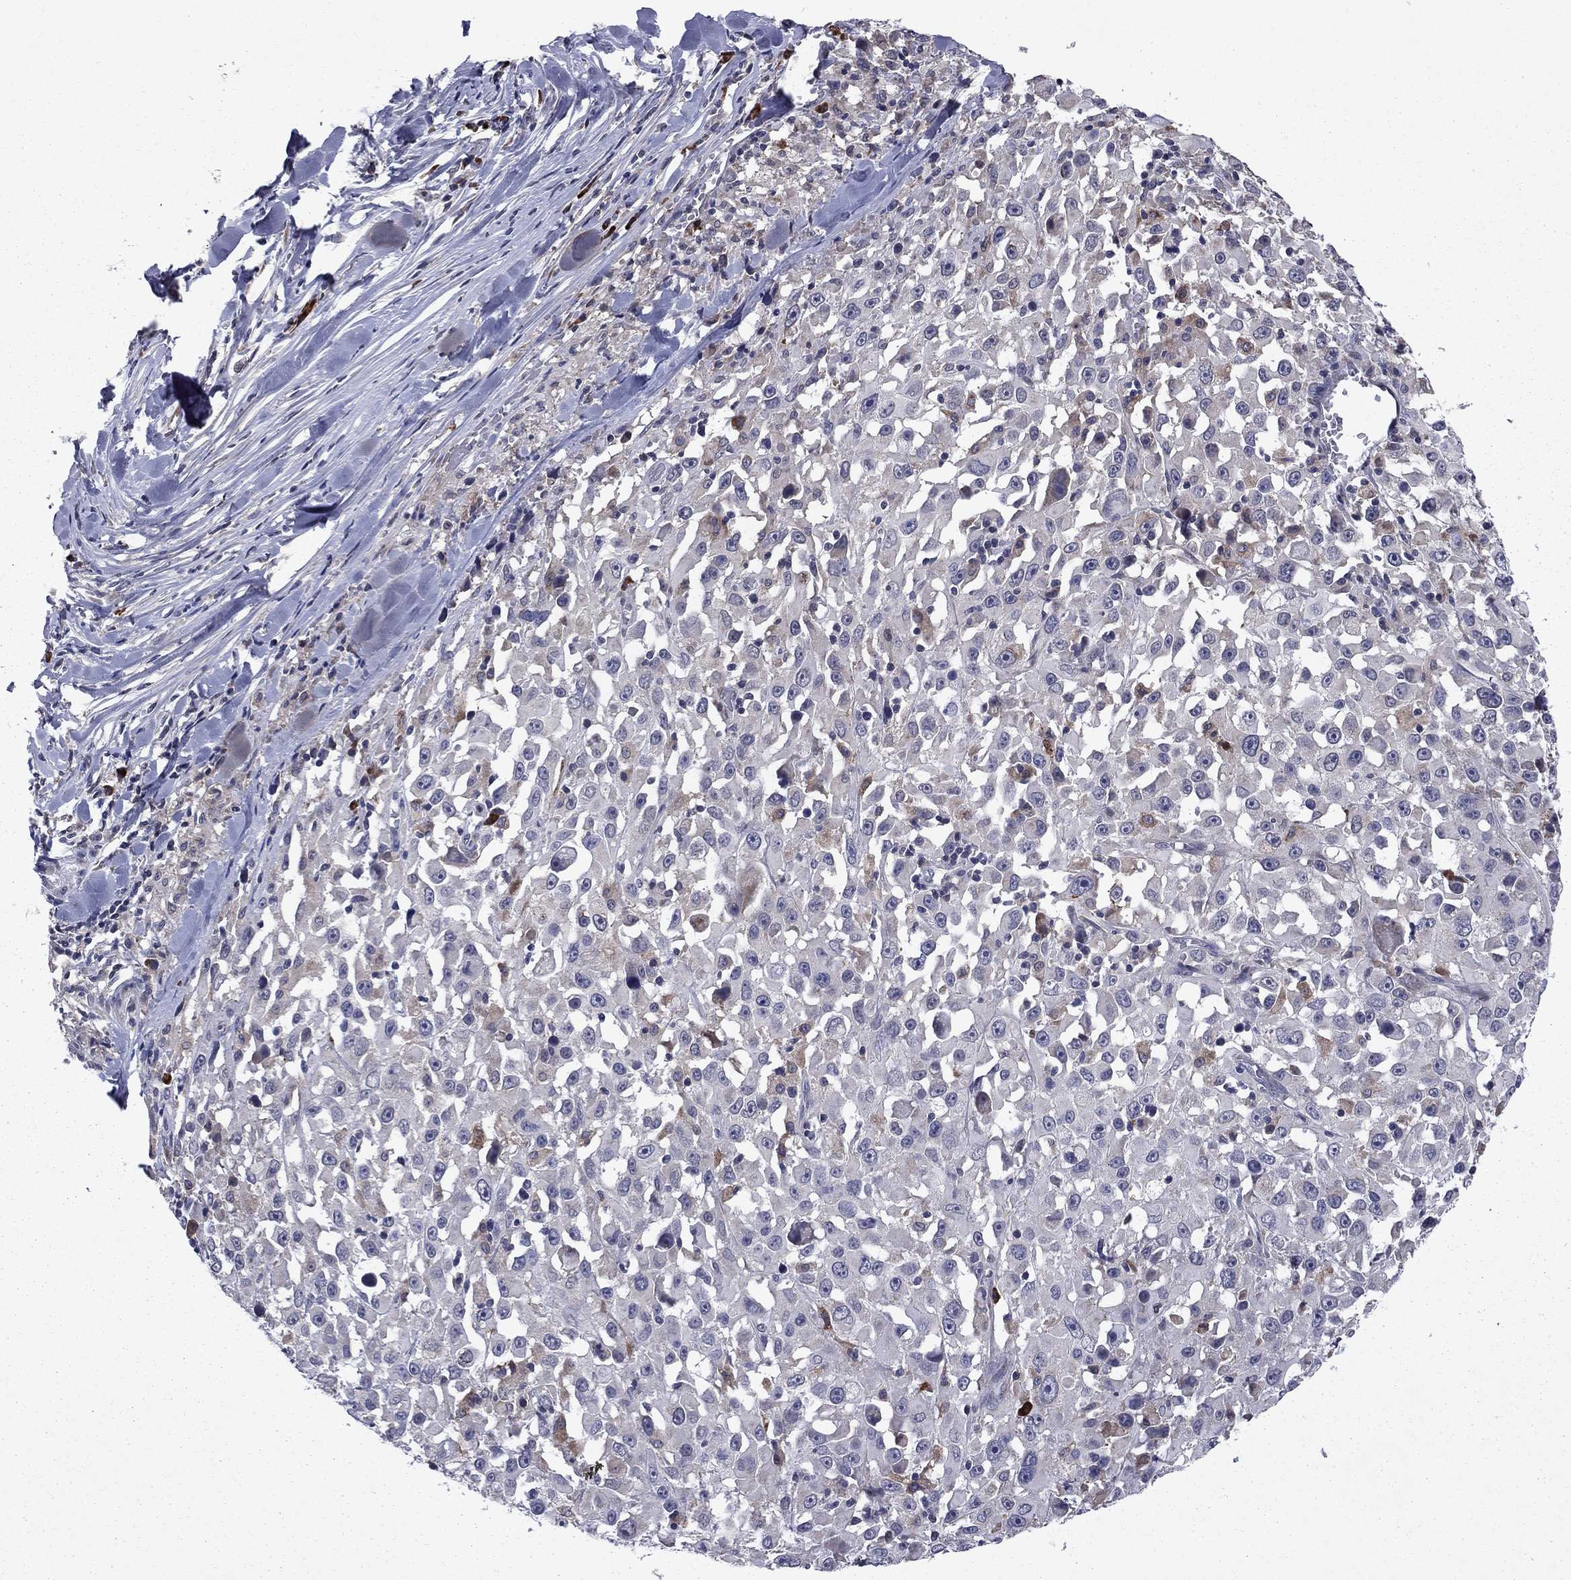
{"staining": {"intensity": "negative", "quantity": "none", "location": "none"}, "tissue": "melanoma", "cell_type": "Tumor cells", "image_type": "cancer", "snomed": [{"axis": "morphology", "description": "Malignant melanoma, Metastatic site"}, {"axis": "topography", "description": "Lymph node"}], "caption": "A high-resolution histopathology image shows immunohistochemistry staining of melanoma, which displays no significant staining in tumor cells.", "gene": "ECM1", "patient": {"sex": "male", "age": 50}}